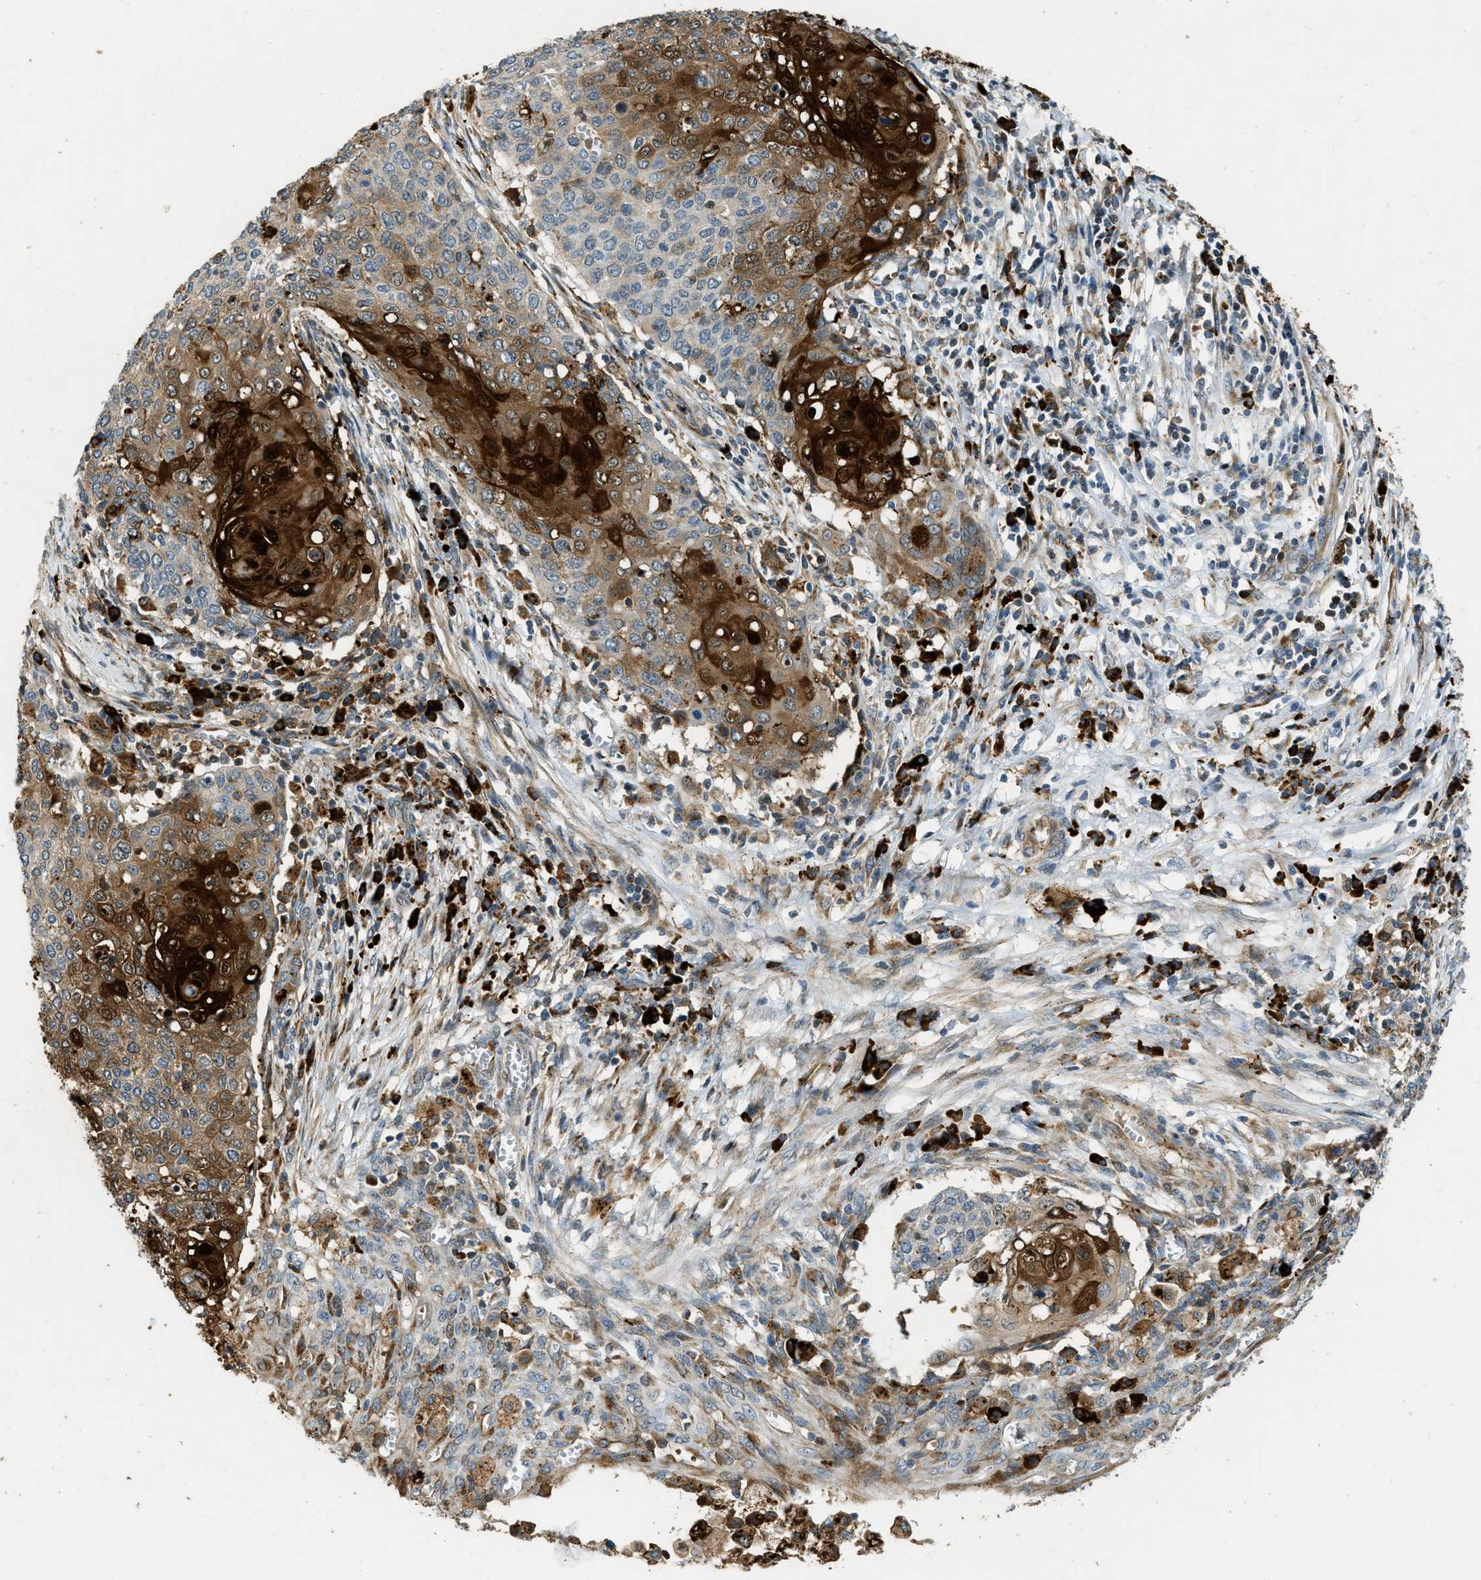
{"staining": {"intensity": "strong", "quantity": "25%-75%", "location": "cytoplasmic/membranous"}, "tissue": "cervical cancer", "cell_type": "Tumor cells", "image_type": "cancer", "snomed": [{"axis": "morphology", "description": "Squamous cell carcinoma, NOS"}, {"axis": "topography", "description": "Cervix"}], "caption": "DAB (3,3'-diaminobenzidine) immunohistochemical staining of cervical cancer displays strong cytoplasmic/membranous protein staining in about 25%-75% of tumor cells. (Stains: DAB in brown, nuclei in blue, Microscopy: brightfield microscopy at high magnification).", "gene": "HERC2", "patient": {"sex": "female", "age": 39}}